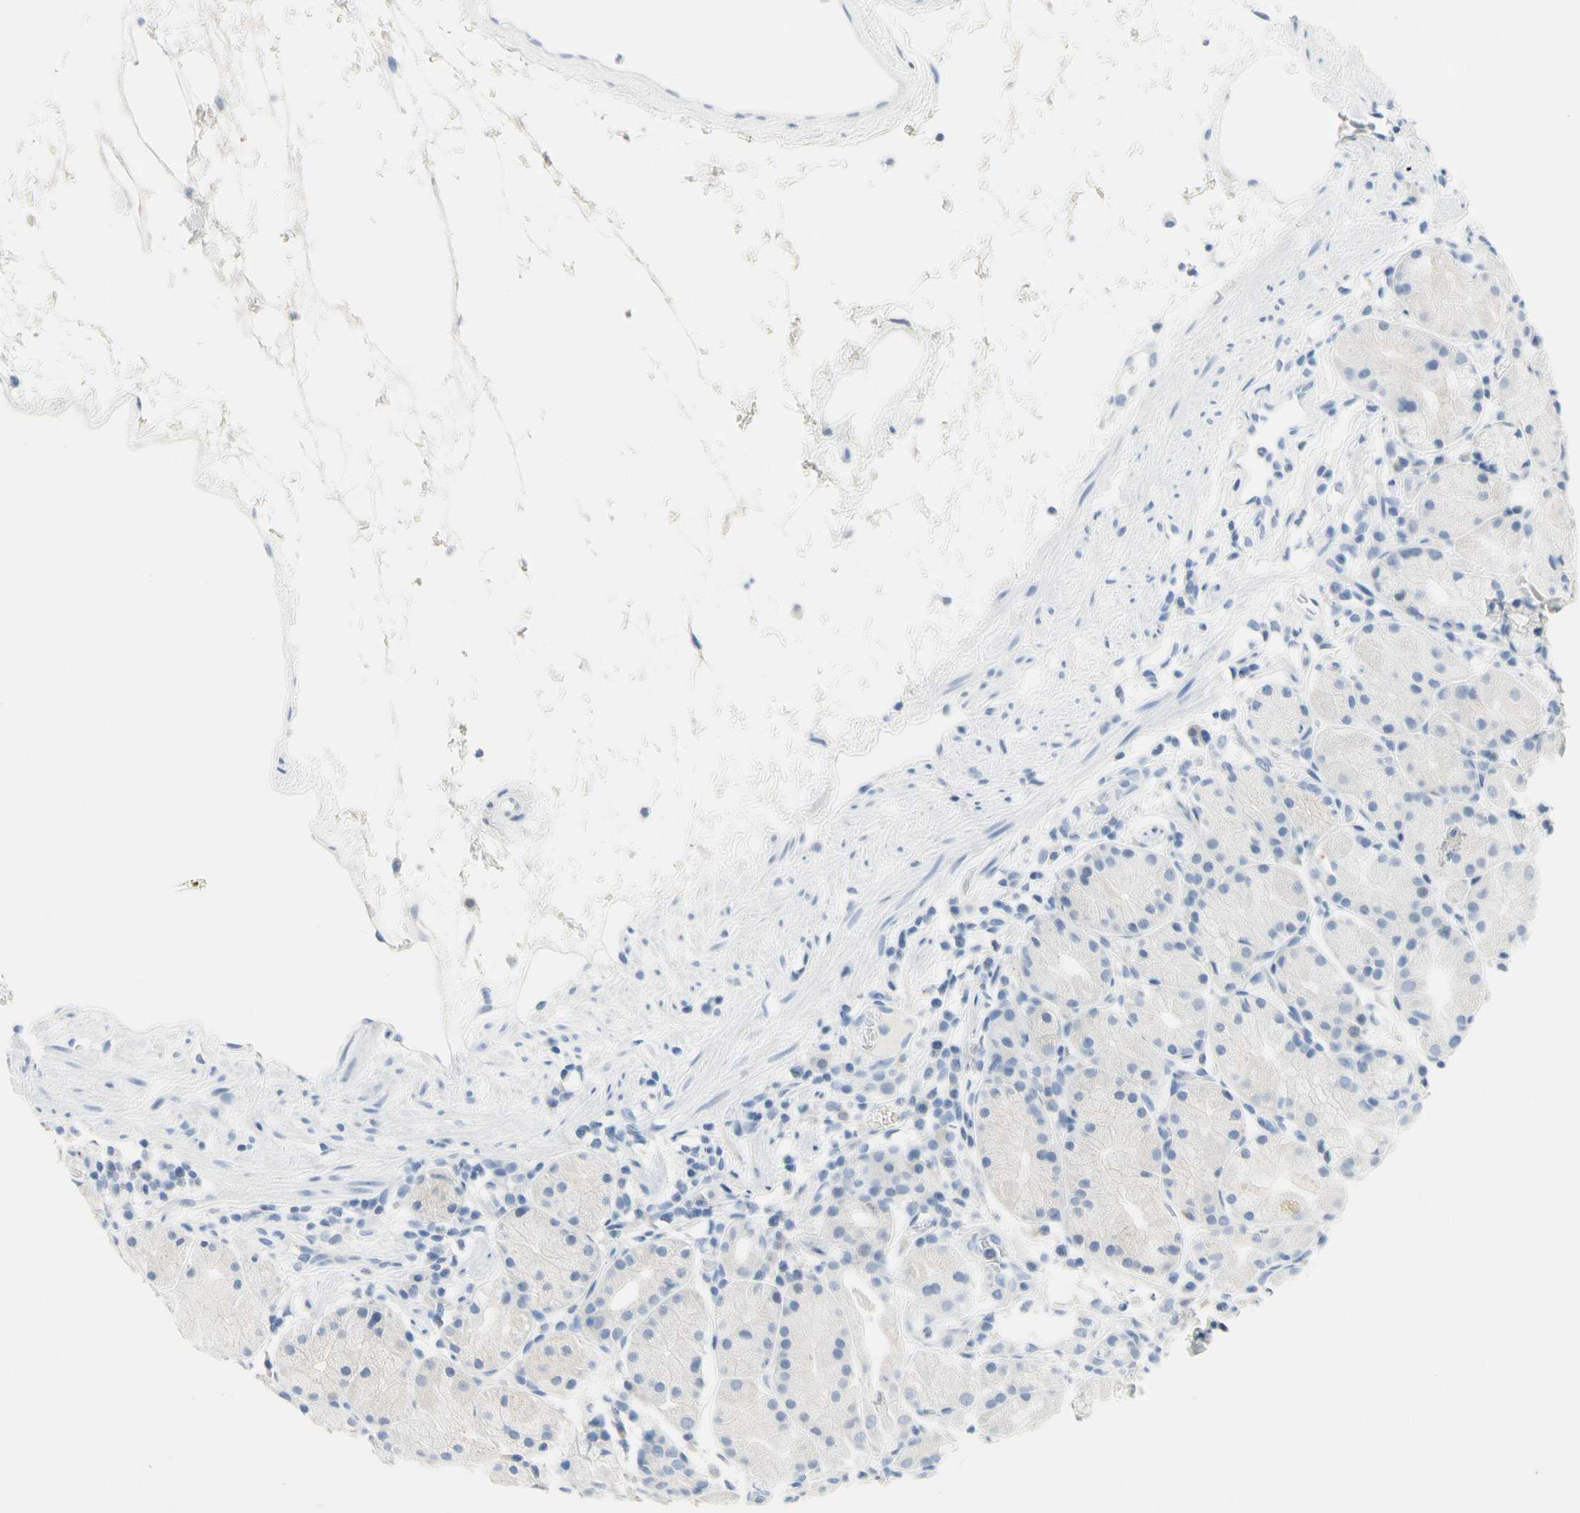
{"staining": {"intensity": "negative", "quantity": "none", "location": "none"}, "tissue": "stomach", "cell_type": "Glandular cells", "image_type": "normal", "snomed": [{"axis": "morphology", "description": "Normal tissue, NOS"}, {"axis": "topography", "description": "Stomach"}, {"axis": "topography", "description": "Stomach, lower"}], "caption": "An IHC photomicrograph of normal stomach is shown. There is no staining in glandular cells of stomach.", "gene": "EVC", "patient": {"sex": "female", "age": 75}}